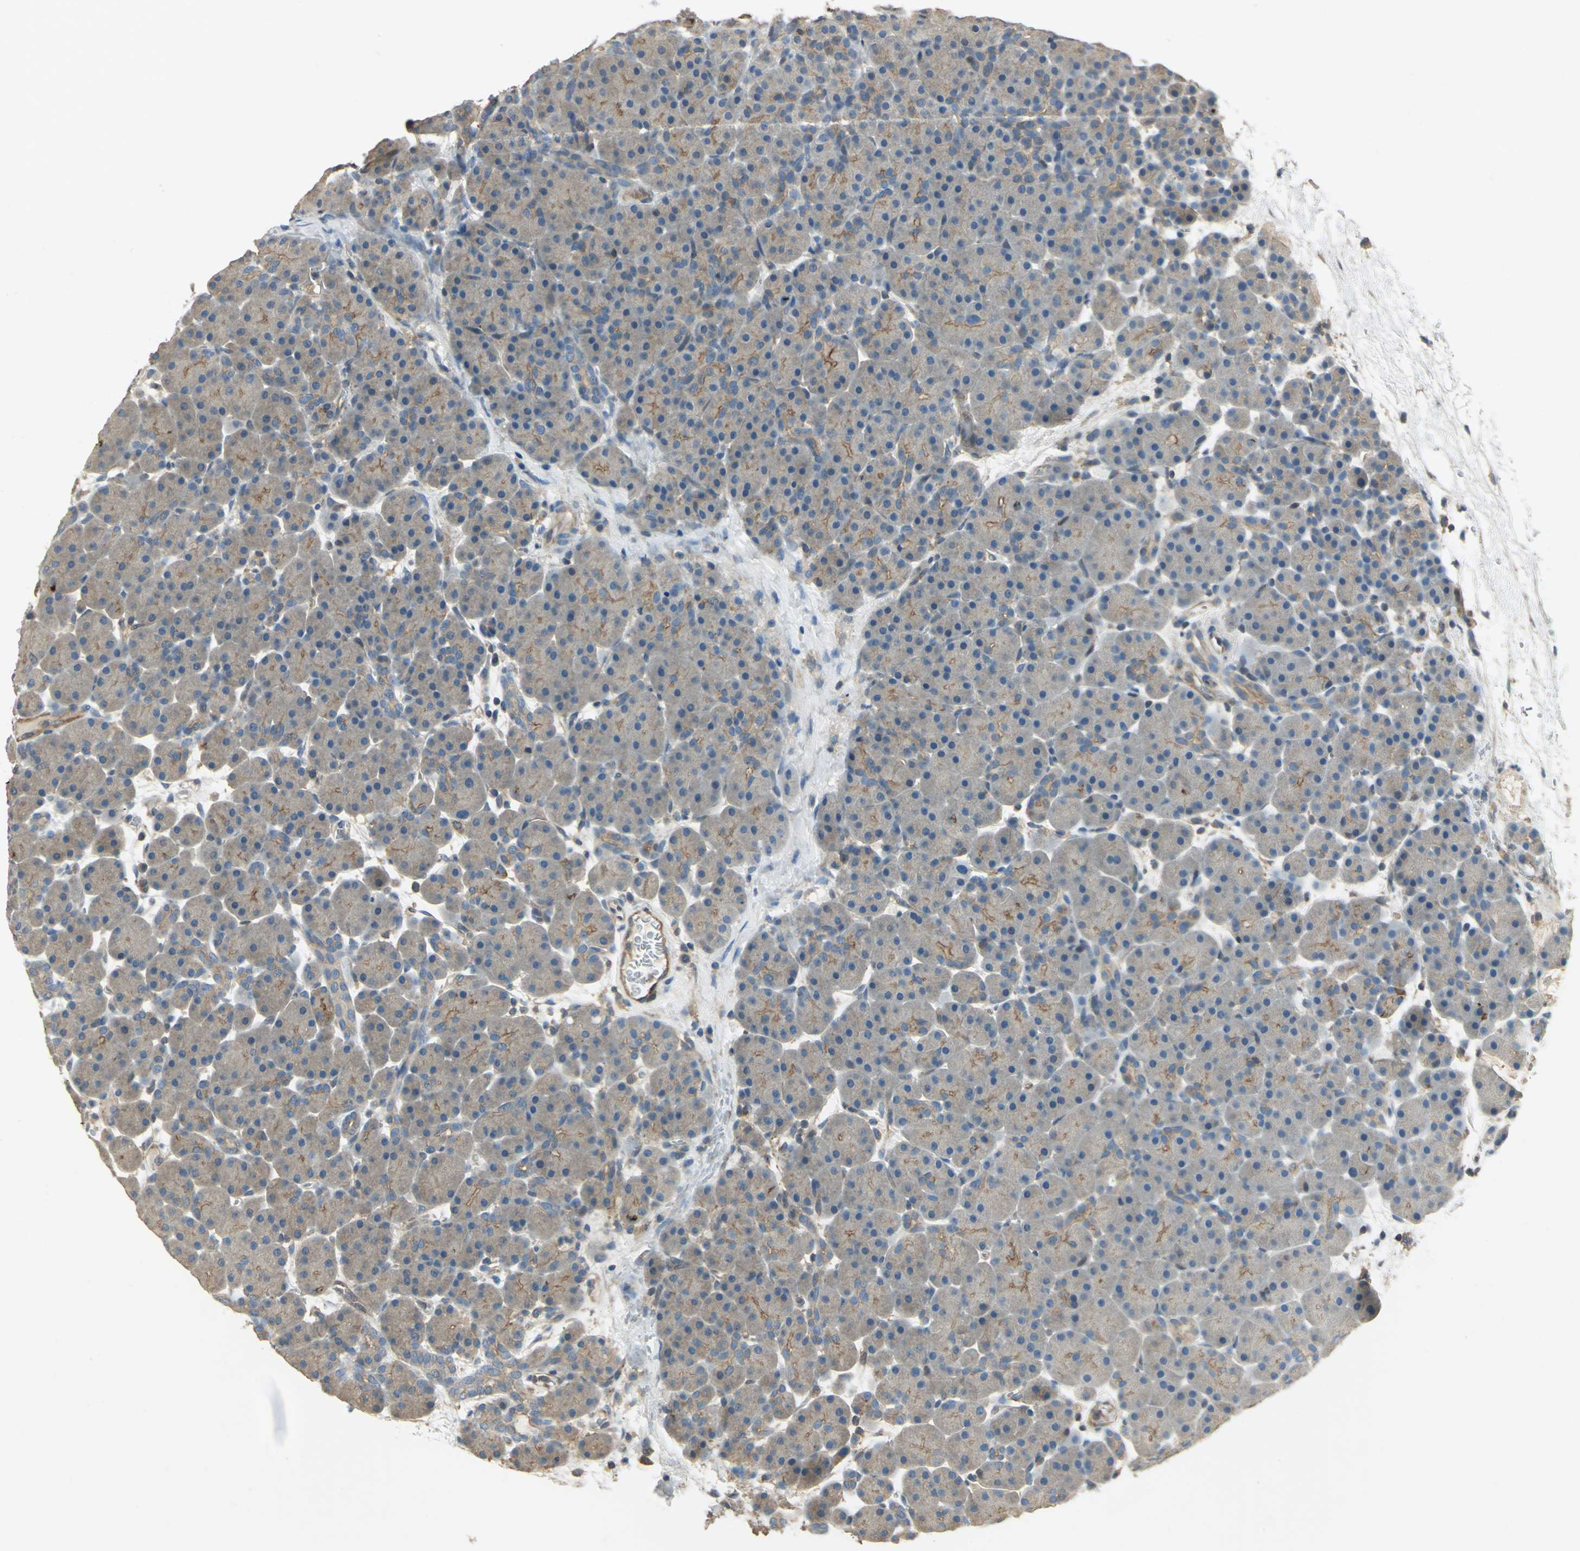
{"staining": {"intensity": "weak", "quantity": "25%-75%", "location": "cytoplasmic/membranous"}, "tissue": "pancreas", "cell_type": "Exocrine glandular cells", "image_type": "normal", "snomed": [{"axis": "morphology", "description": "Normal tissue, NOS"}, {"axis": "topography", "description": "Pancreas"}], "caption": "The immunohistochemical stain highlights weak cytoplasmic/membranous expression in exocrine glandular cells of benign pancreas.", "gene": "RAPGEF1", "patient": {"sex": "male", "age": 66}}